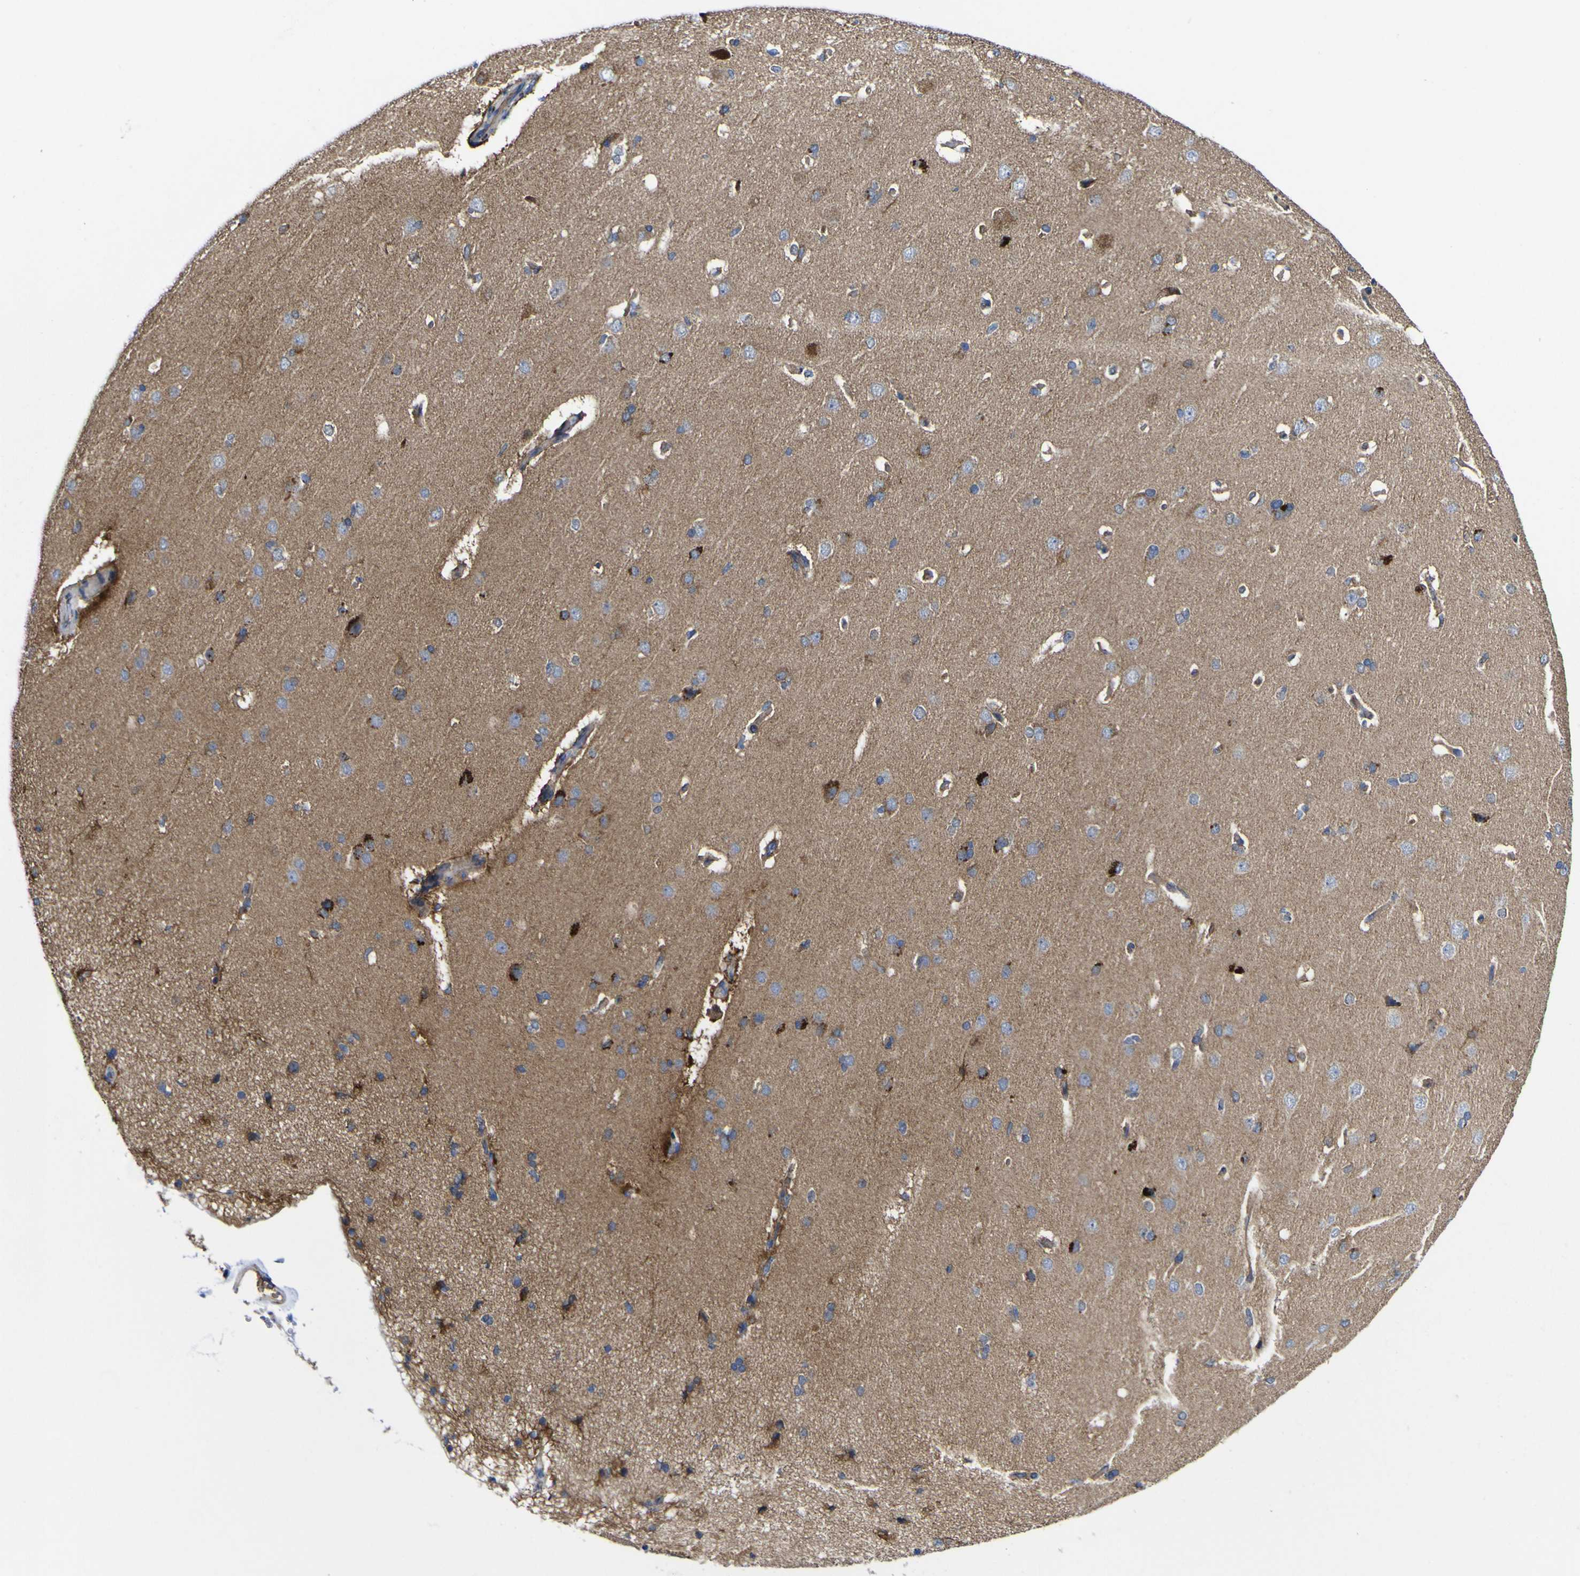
{"staining": {"intensity": "strong", "quantity": ">75%", "location": "cytoplasmic/membranous"}, "tissue": "cerebral cortex", "cell_type": "Endothelial cells", "image_type": "normal", "snomed": [{"axis": "morphology", "description": "Normal tissue, NOS"}, {"axis": "topography", "description": "Cerebral cortex"}], "caption": "IHC photomicrograph of normal human cerebral cortex stained for a protein (brown), which shows high levels of strong cytoplasmic/membranous expression in approximately >75% of endothelial cells.", "gene": "CCDC90B", "patient": {"sex": "male", "age": 62}}